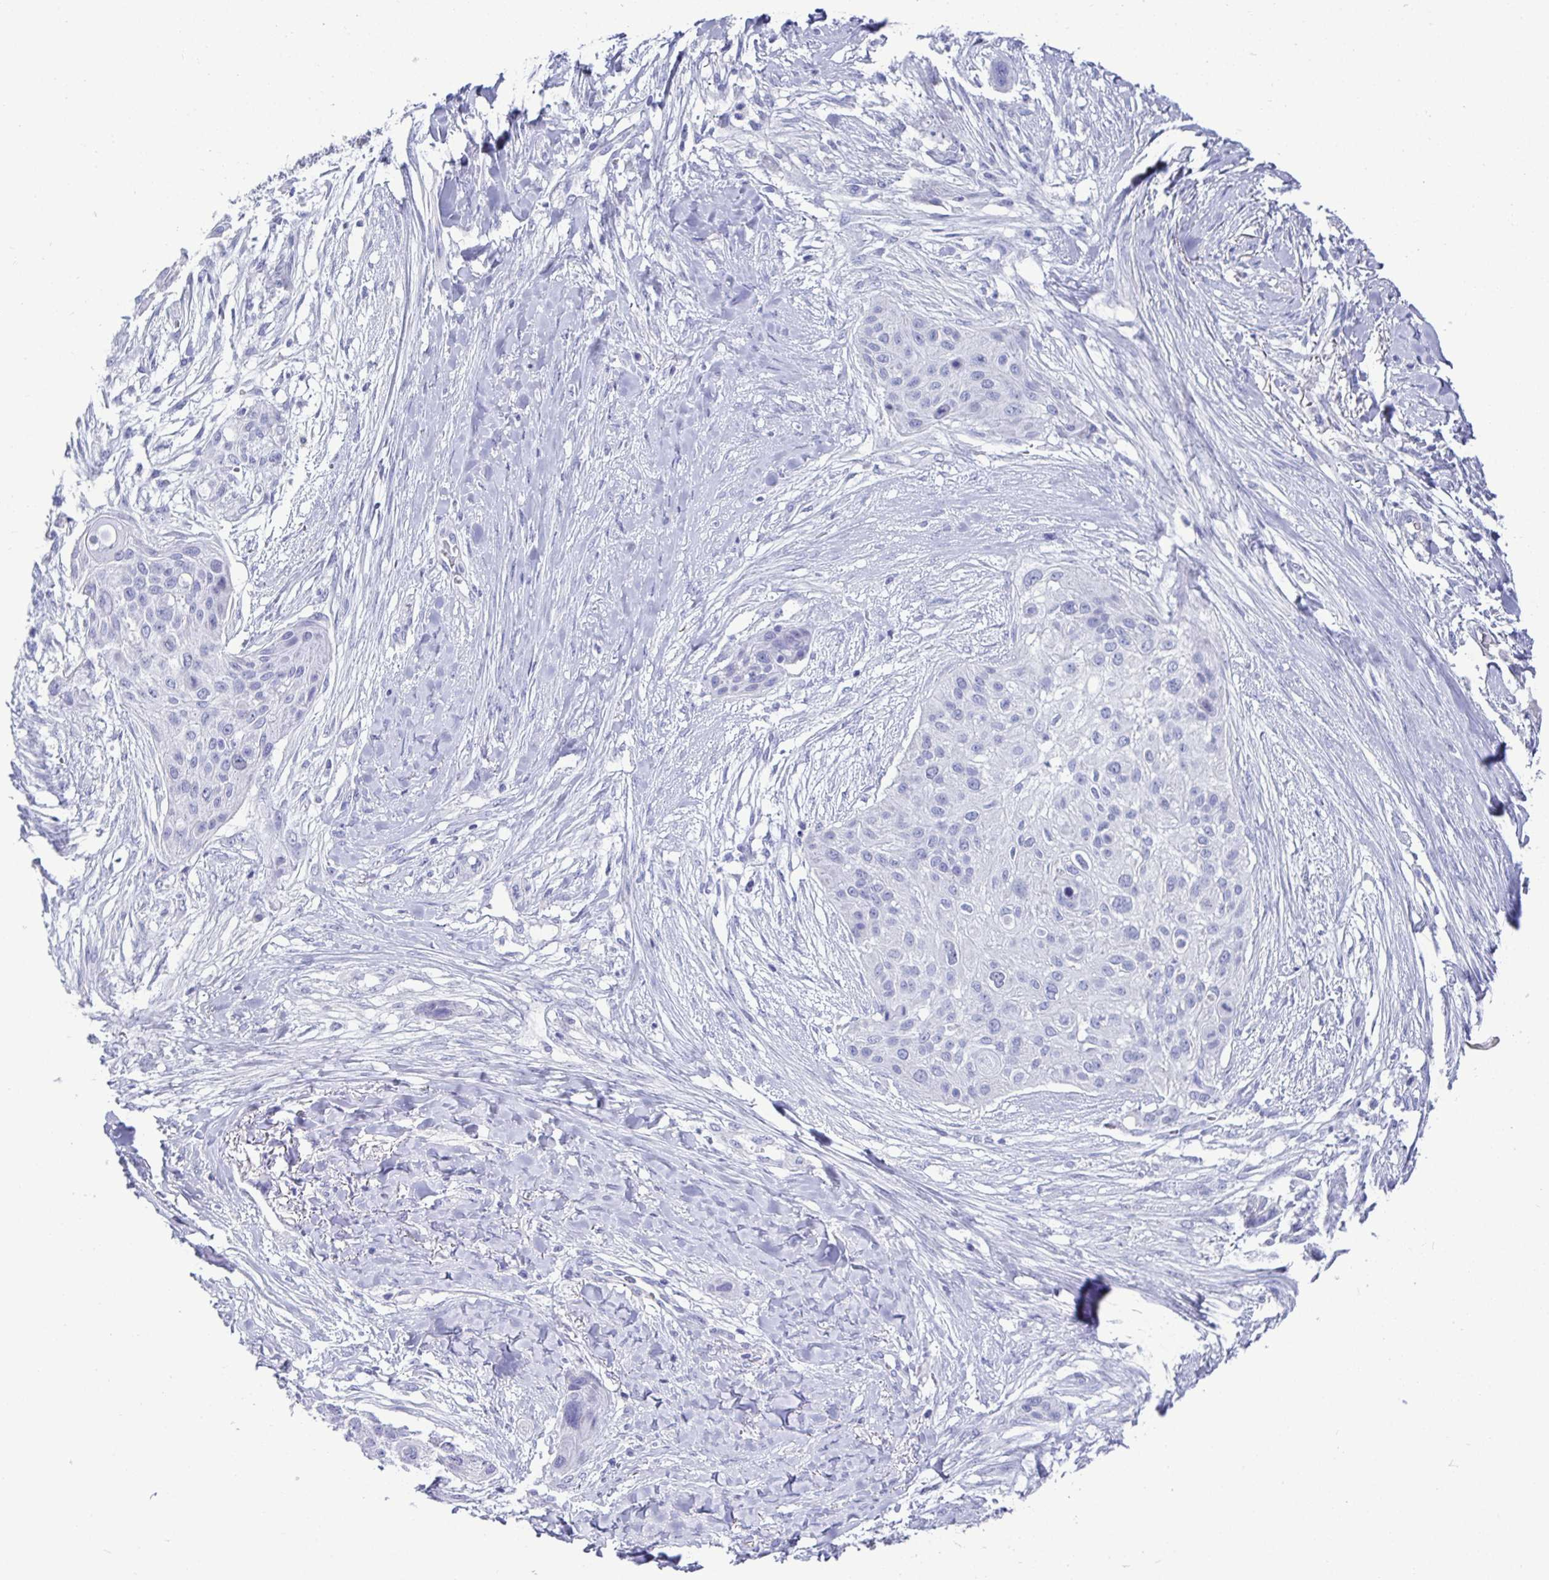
{"staining": {"intensity": "negative", "quantity": "none", "location": "none"}, "tissue": "skin cancer", "cell_type": "Tumor cells", "image_type": "cancer", "snomed": [{"axis": "morphology", "description": "Squamous cell carcinoma, NOS"}, {"axis": "topography", "description": "Skin"}], "caption": "Tumor cells are negative for brown protein staining in skin cancer (squamous cell carcinoma). (Stains: DAB IHC with hematoxylin counter stain, Microscopy: brightfield microscopy at high magnification).", "gene": "TMEM241", "patient": {"sex": "female", "age": 87}}